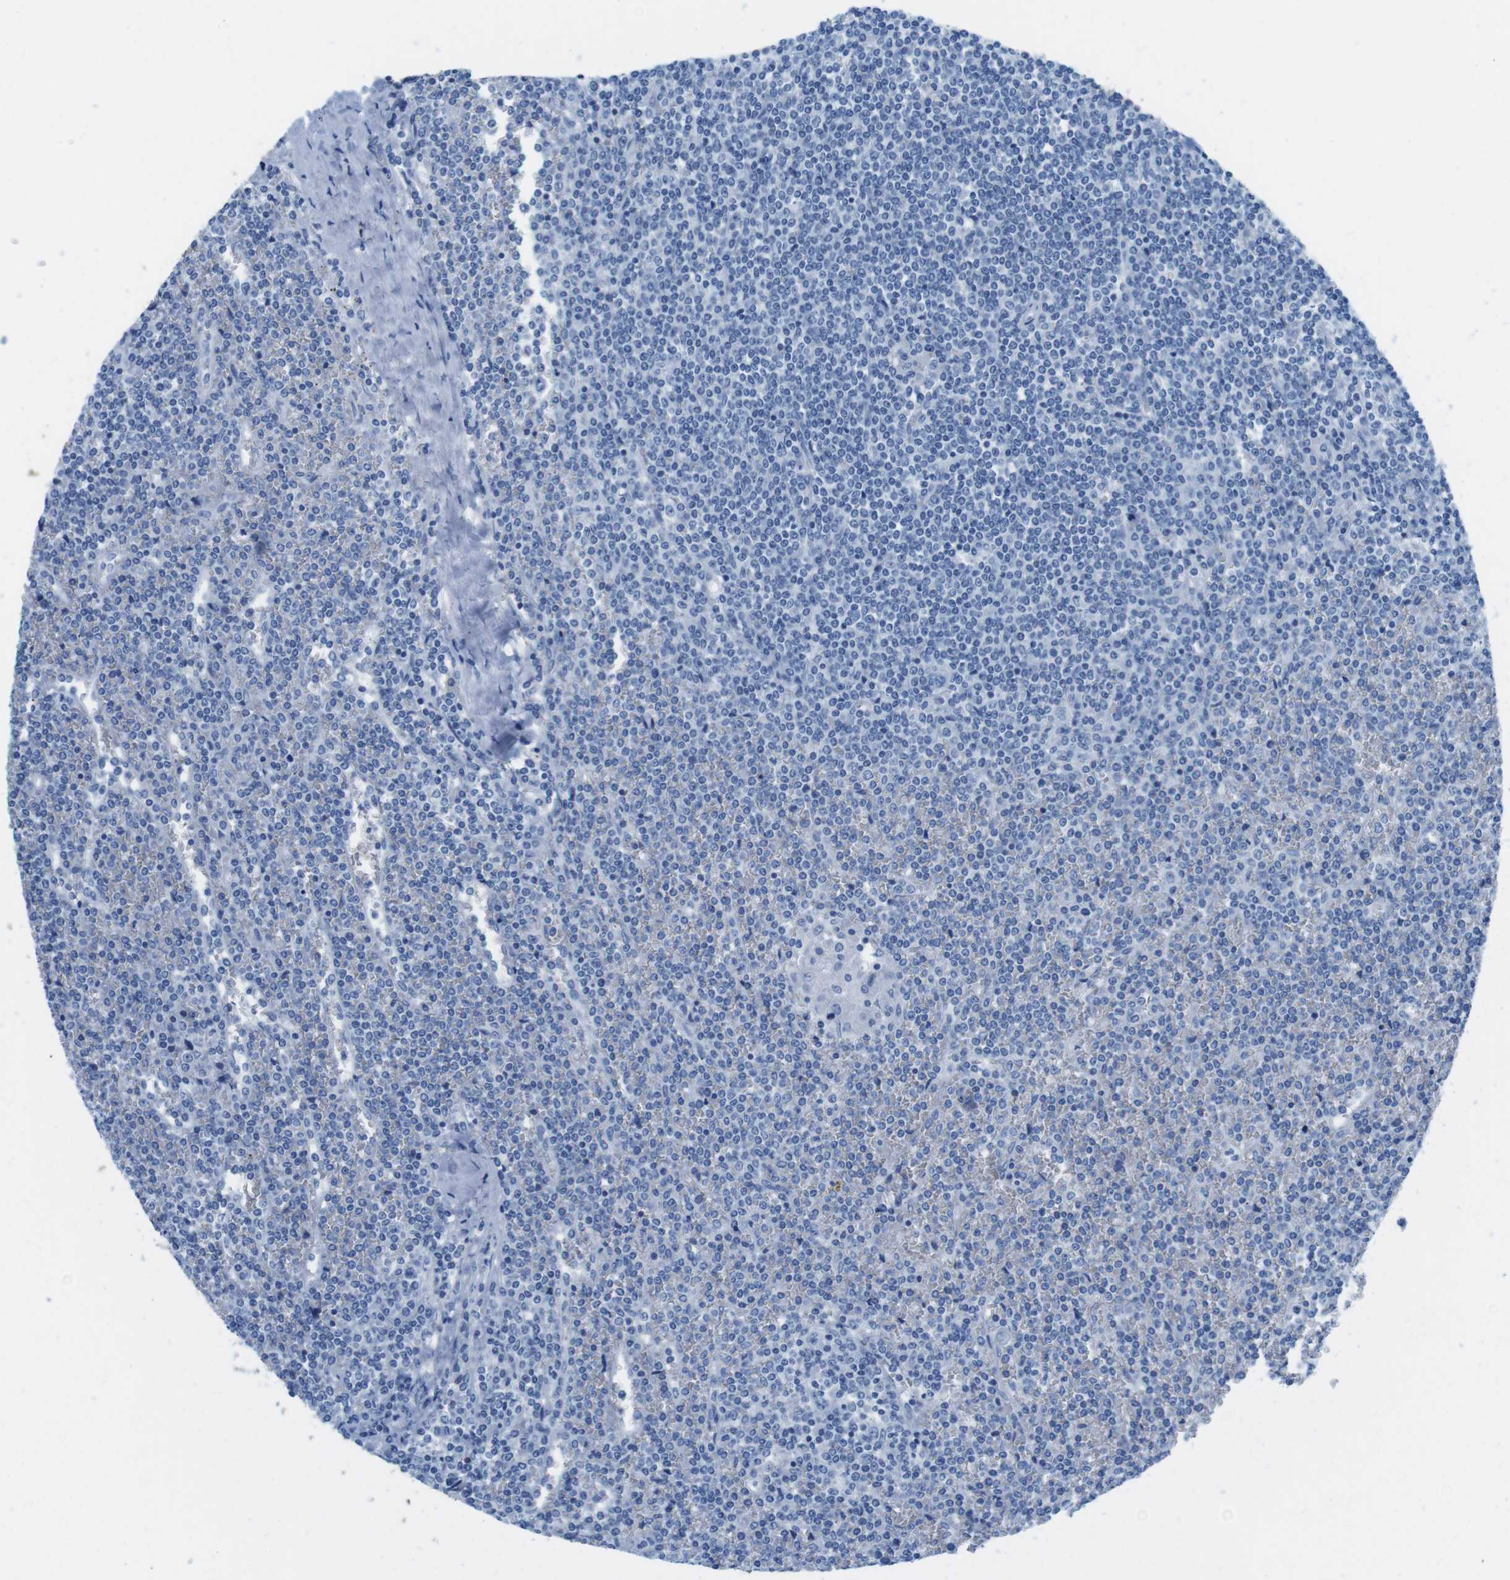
{"staining": {"intensity": "negative", "quantity": "none", "location": "none"}, "tissue": "lymphoma", "cell_type": "Tumor cells", "image_type": "cancer", "snomed": [{"axis": "morphology", "description": "Malignant lymphoma, non-Hodgkin's type, Low grade"}, {"axis": "topography", "description": "Spleen"}], "caption": "An immunohistochemistry (IHC) histopathology image of lymphoma is shown. There is no staining in tumor cells of lymphoma.", "gene": "GAP43", "patient": {"sex": "female", "age": 19}}